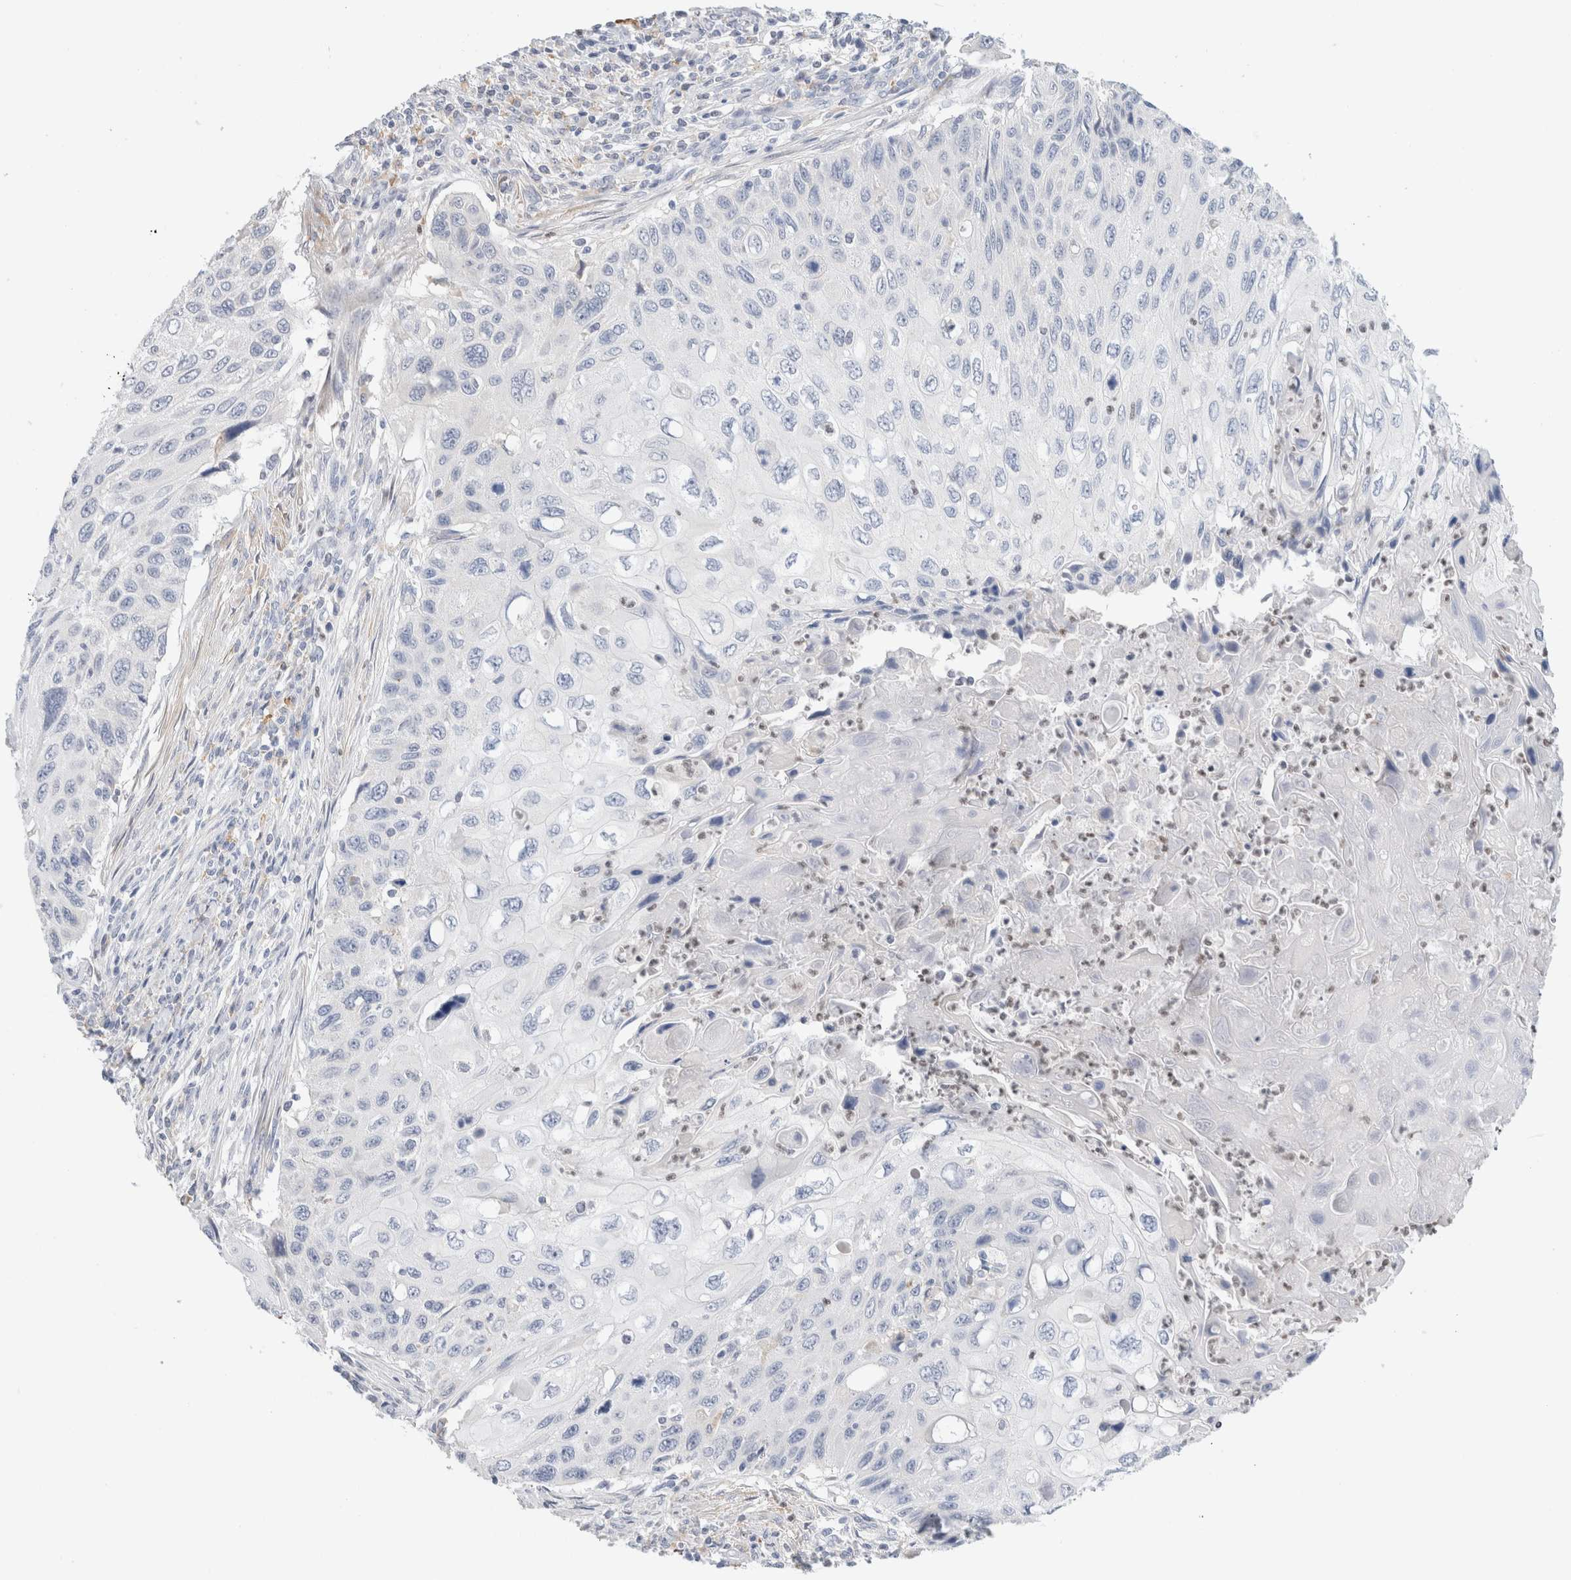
{"staining": {"intensity": "negative", "quantity": "none", "location": "none"}, "tissue": "cervical cancer", "cell_type": "Tumor cells", "image_type": "cancer", "snomed": [{"axis": "morphology", "description": "Squamous cell carcinoma, NOS"}, {"axis": "topography", "description": "Cervix"}], "caption": "Tumor cells show no significant expression in cervical cancer. (Brightfield microscopy of DAB immunohistochemistry at high magnification).", "gene": "ADAM30", "patient": {"sex": "female", "age": 70}}